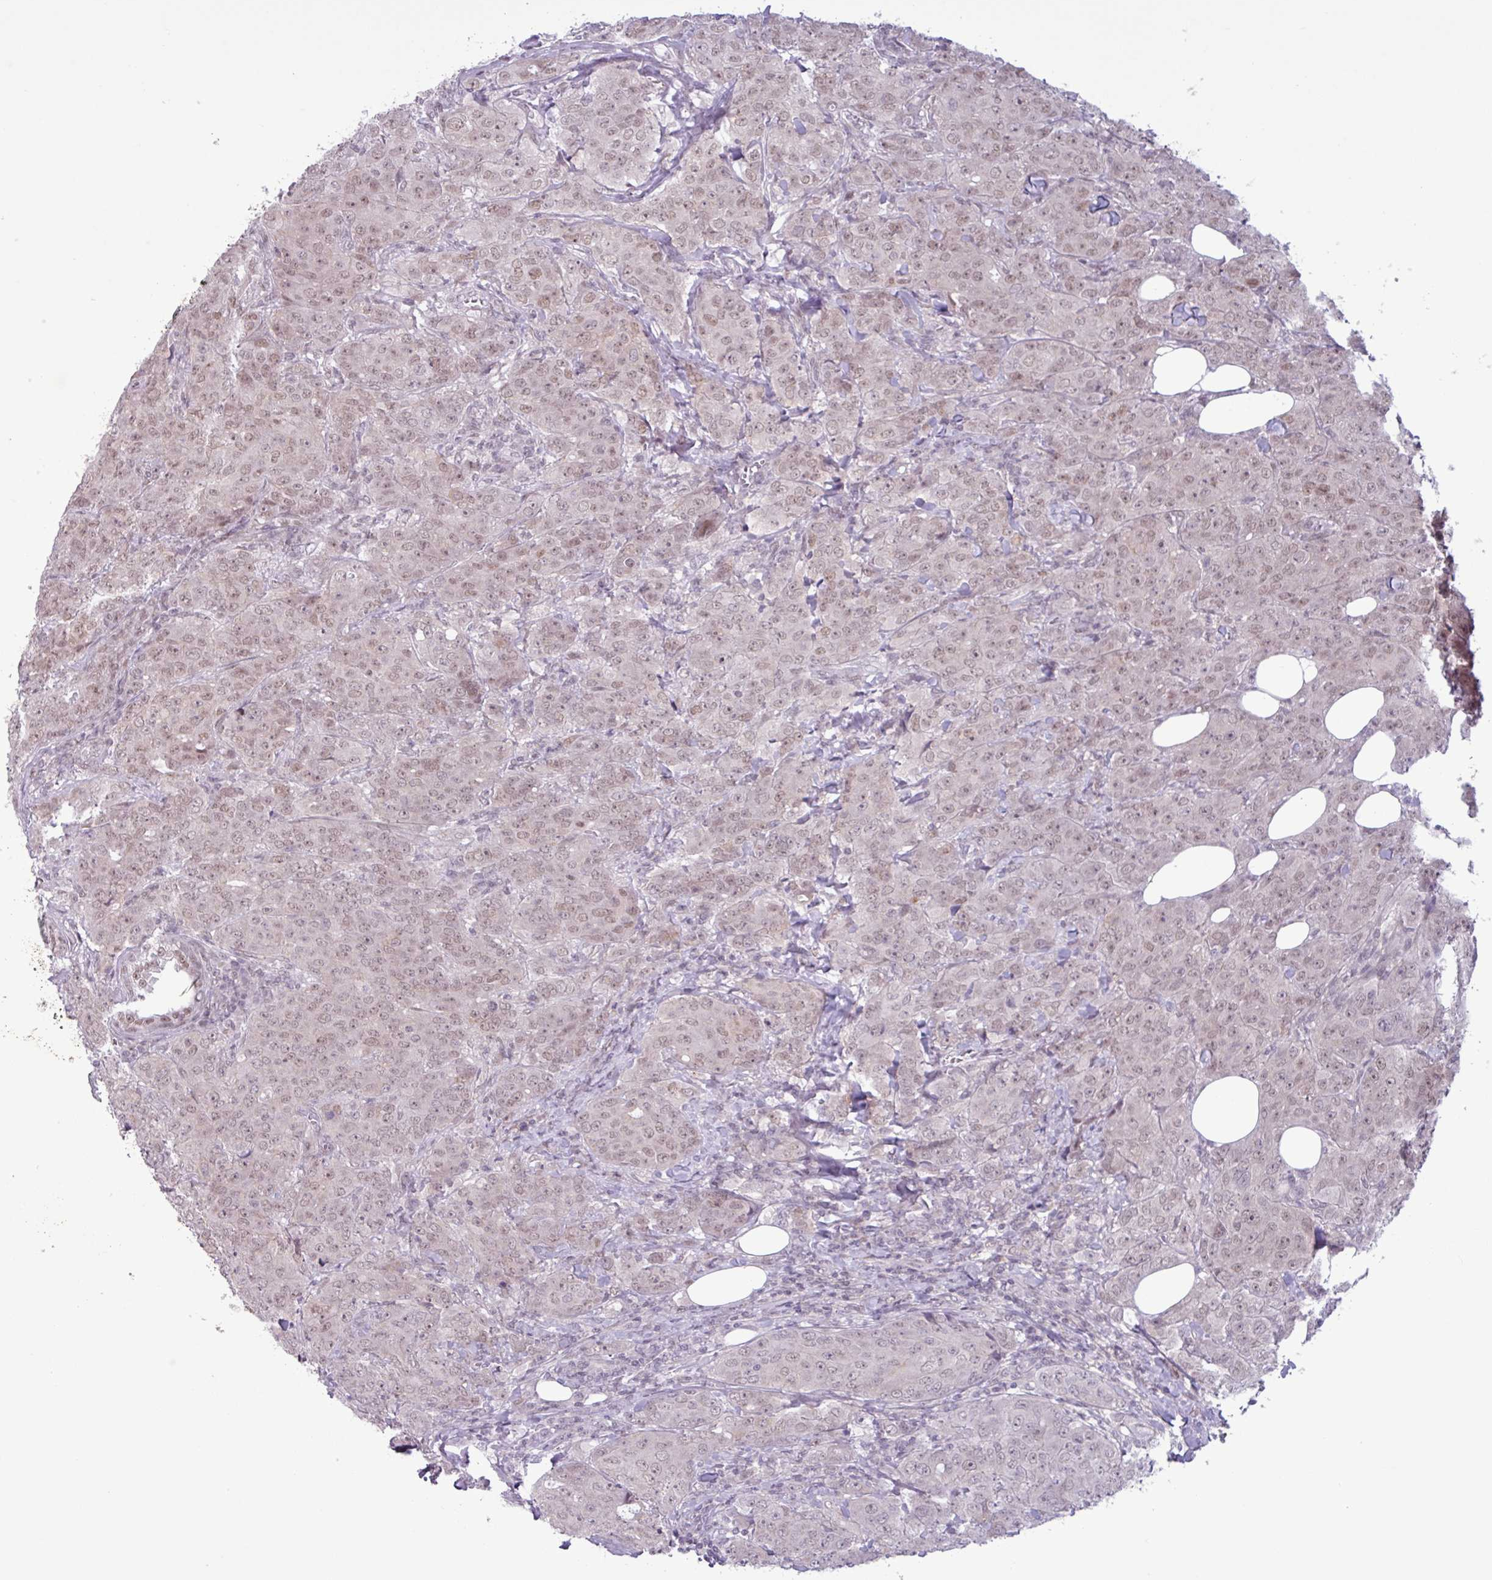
{"staining": {"intensity": "weak", "quantity": ">75%", "location": "nuclear"}, "tissue": "breast cancer", "cell_type": "Tumor cells", "image_type": "cancer", "snomed": [{"axis": "morphology", "description": "Duct carcinoma"}, {"axis": "topography", "description": "Breast"}], "caption": "A high-resolution micrograph shows immunohistochemistry (IHC) staining of breast cancer (intraductal carcinoma), which reveals weak nuclear expression in about >75% of tumor cells. (DAB = brown stain, brightfield microscopy at high magnification).", "gene": "NOTCH2", "patient": {"sex": "female", "age": 43}}